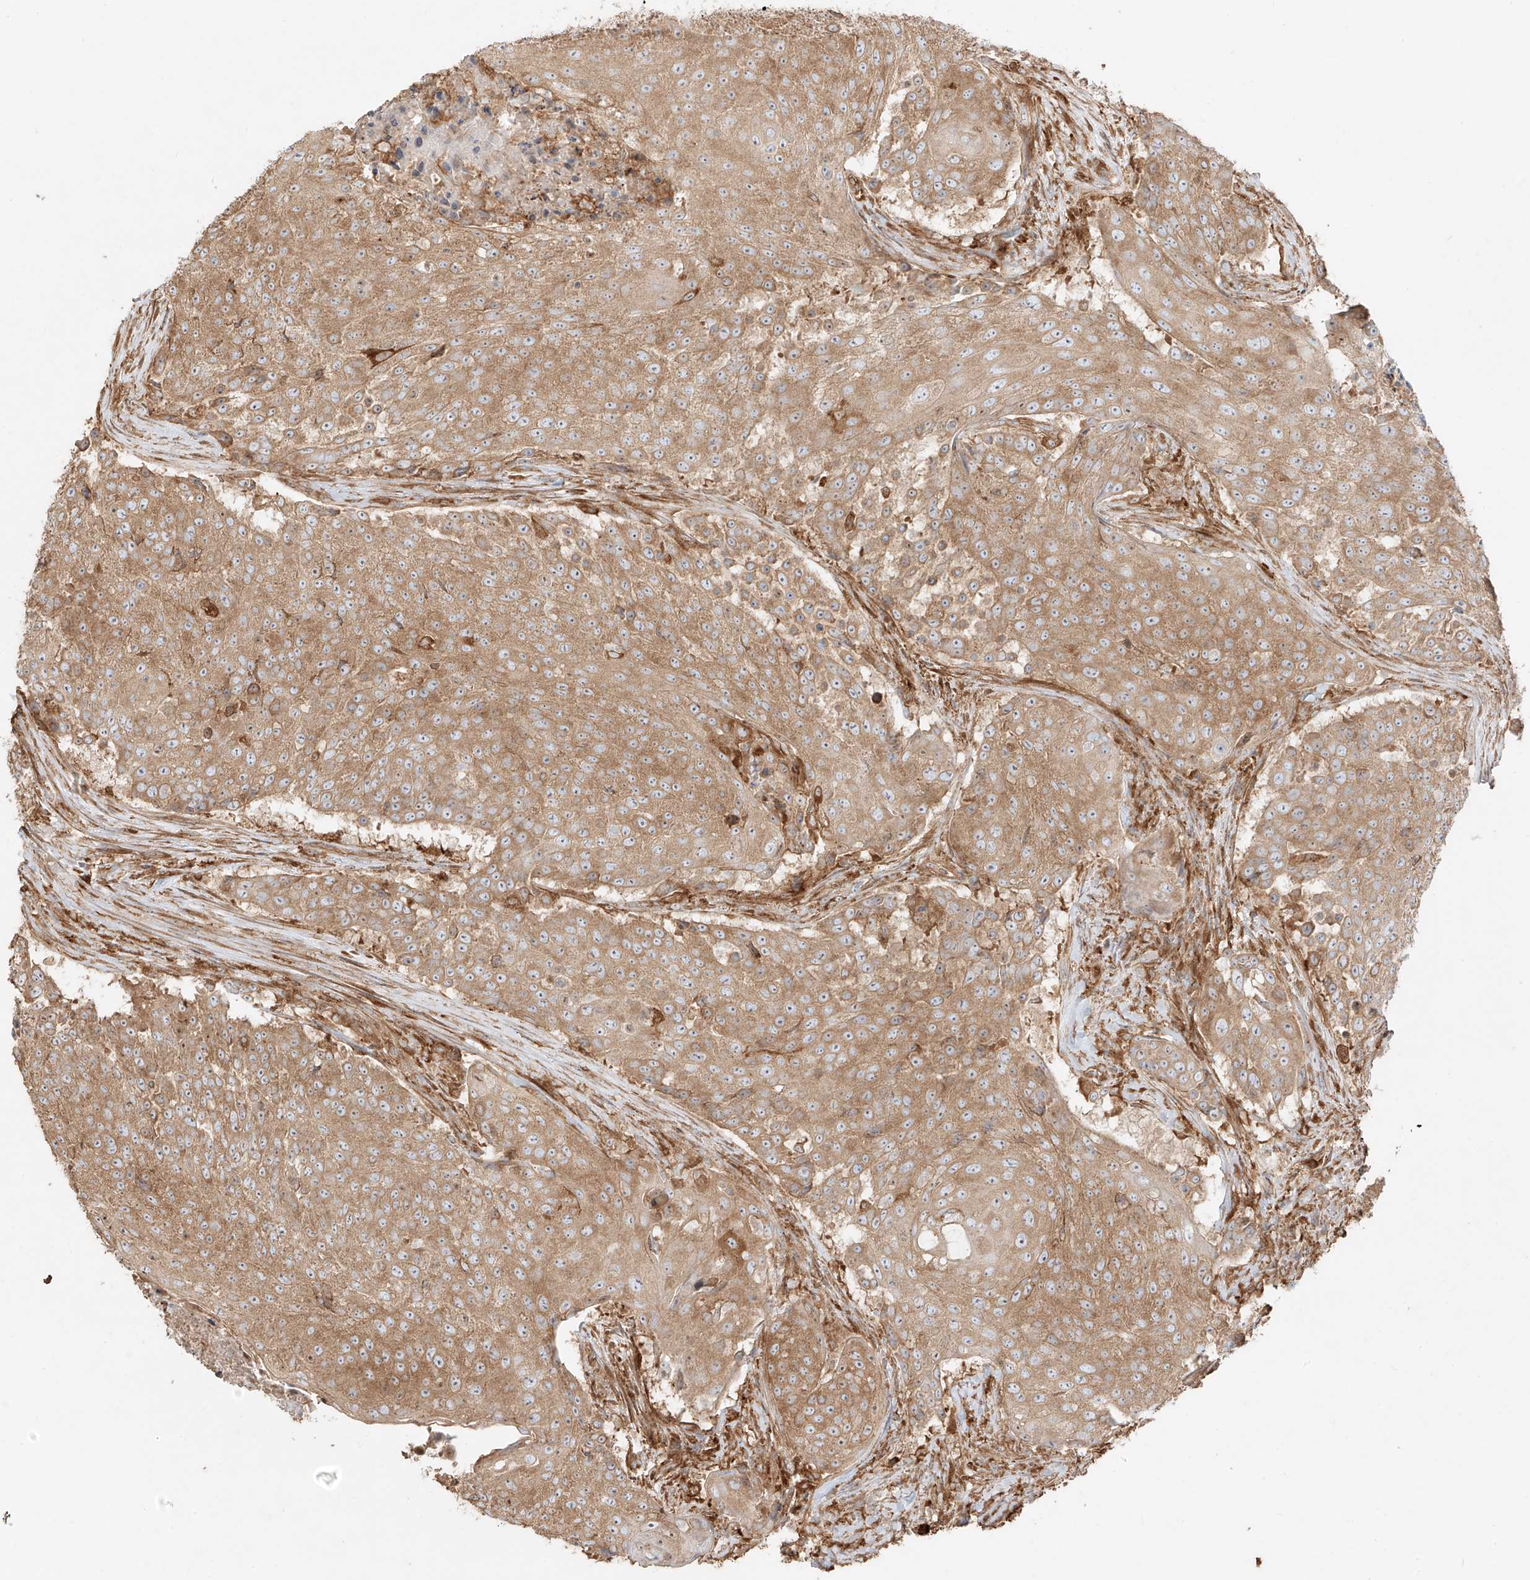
{"staining": {"intensity": "moderate", "quantity": ">75%", "location": "cytoplasmic/membranous"}, "tissue": "urothelial cancer", "cell_type": "Tumor cells", "image_type": "cancer", "snomed": [{"axis": "morphology", "description": "Urothelial carcinoma, High grade"}, {"axis": "topography", "description": "Urinary bladder"}], "caption": "The histopathology image shows immunohistochemical staining of urothelial cancer. There is moderate cytoplasmic/membranous positivity is present in about >75% of tumor cells.", "gene": "SNX9", "patient": {"sex": "female", "age": 63}}